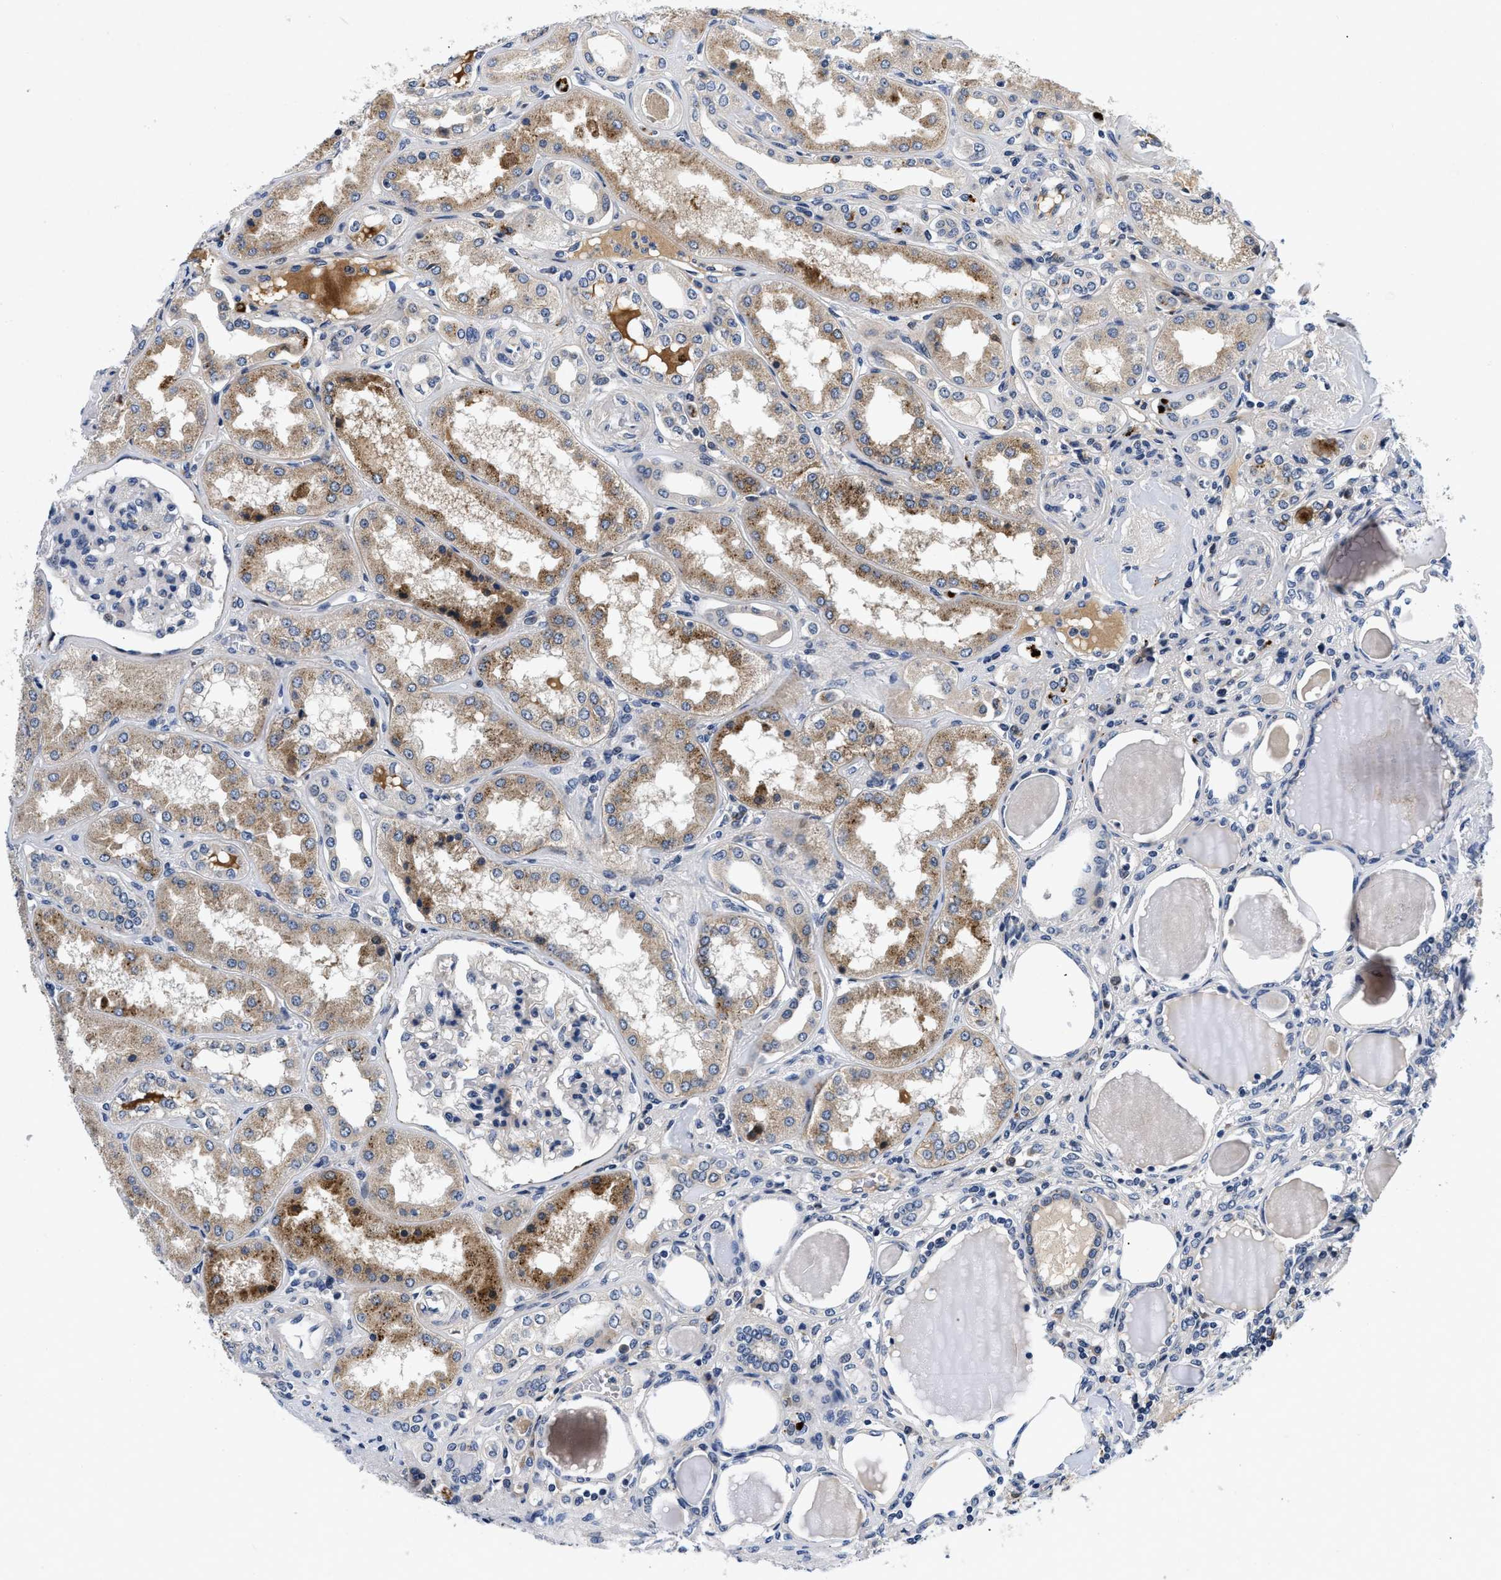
{"staining": {"intensity": "moderate", "quantity": "<25%", "location": "cytoplasmic/membranous"}, "tissue": "kidney", "cell_type": "Cells in glomeruli", "image_type": "normal", "snomed": [{"axis": "morphology", "description": "Normal tissue, NOS"}, {"axis": "topography", "description": "Kidney"}], "caption": "A photomicrograph of kidney stained for a protein exhibits moderate cytoplasmic/membranous brown staining in cells in glomeruli. (Stains: DAB (3,3'-diaminobenzidine) in brown, nuclei in blue, Microscopy: brightfield microscopy at high magnification).", "gene": "PDP1", "patient": {"sex": "female", "age": 56}}